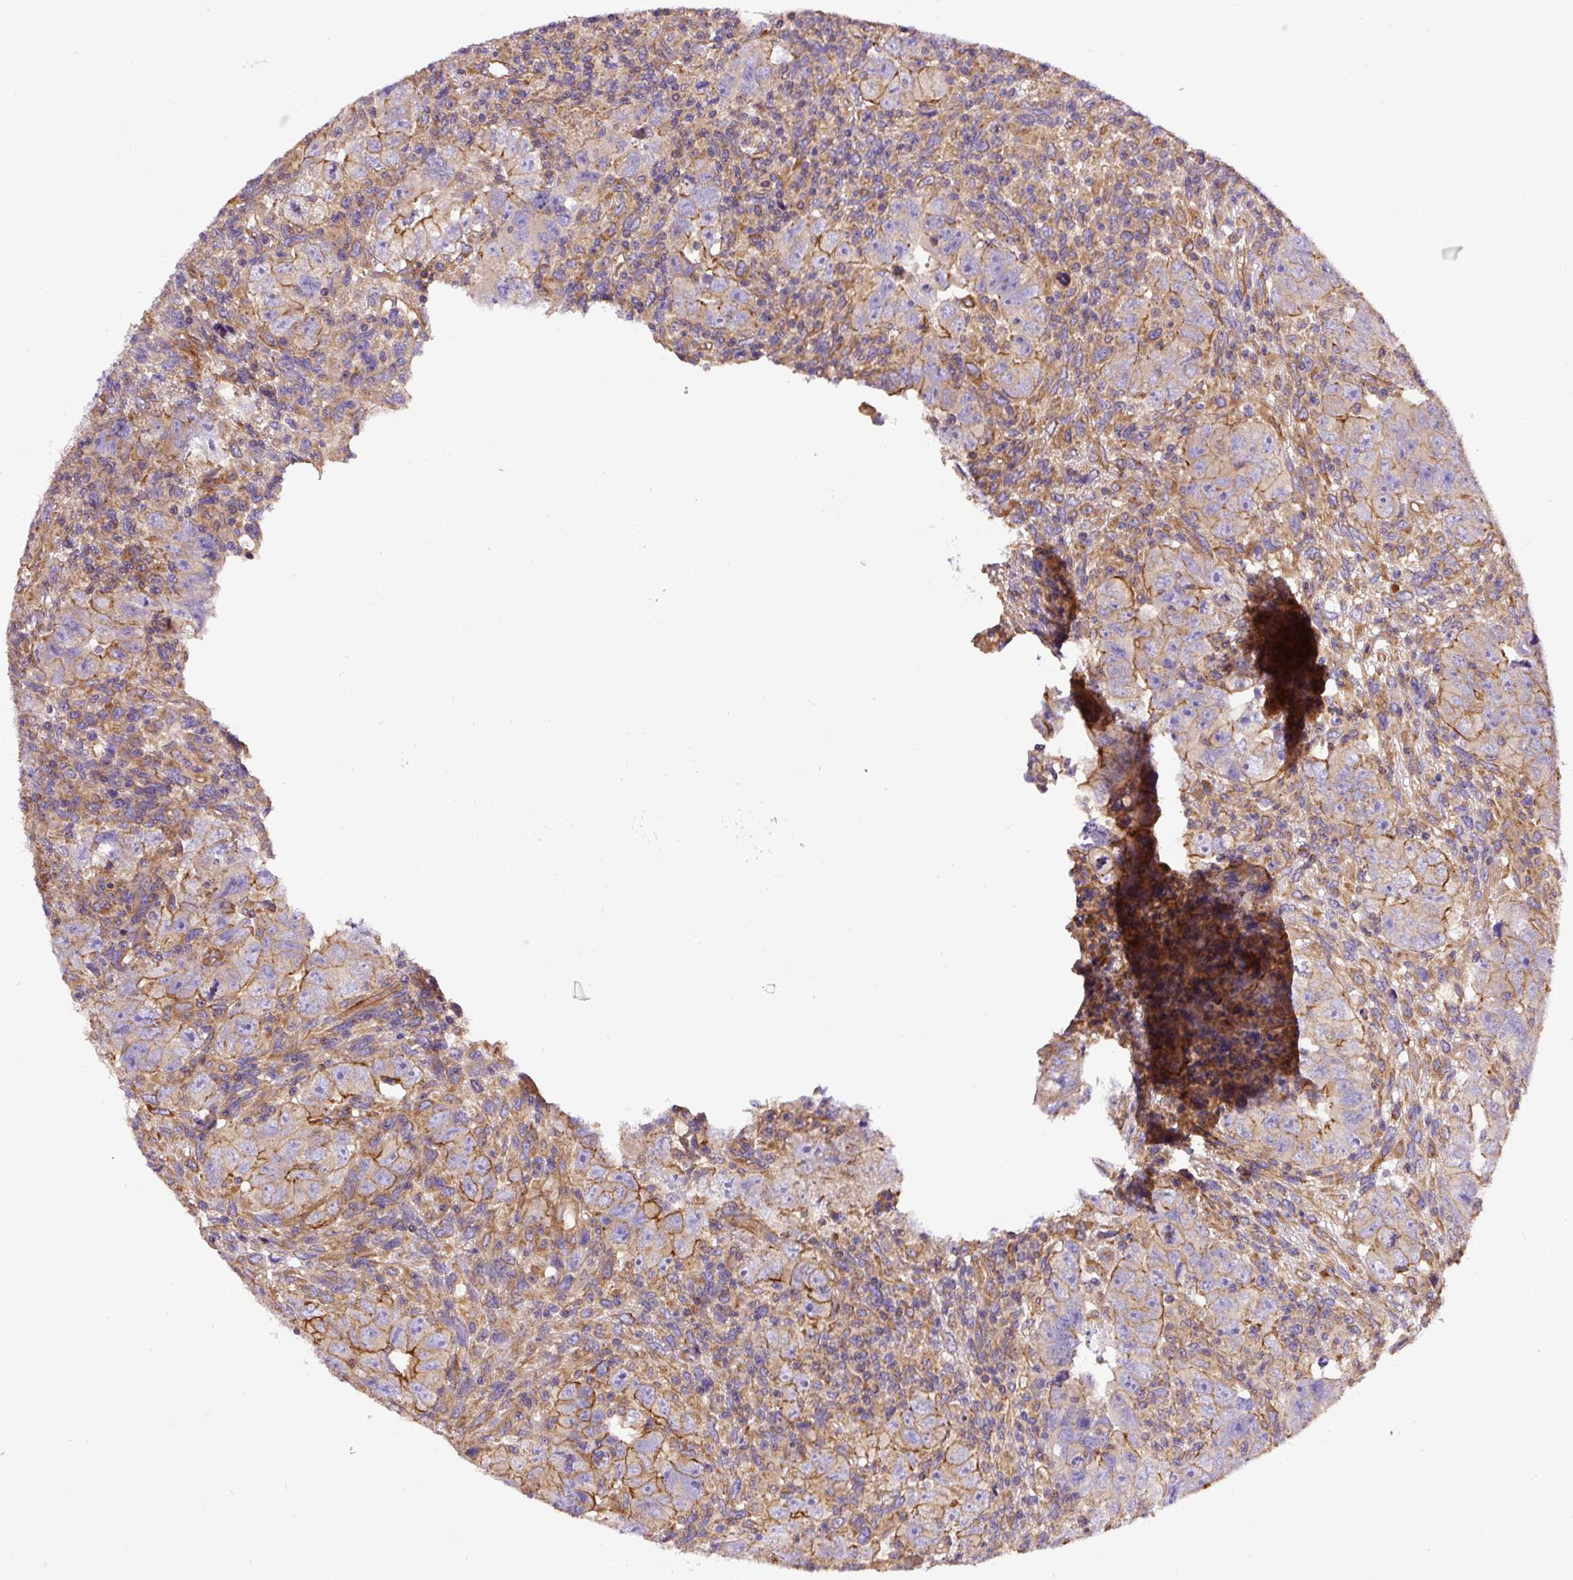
{"staining": {"intensity": "moderate", "quantity": "<25%", "location": "cytoplasmic/membranous"}, "tissue": "testis cancer", "cell_type": "Tumor cells", "image_type": "cancer", "snomed": [{"axis": "morphology", "description": "Carcinoma, Embryonal, NOS"}, {"axis": "topography", "description": "Testis"}], "caption": "DAB immunohistochemical staining of human testis cancer shows moderate cytoplasmic/membranous protein staining in approximately <25% of tumor cells. (DAB (3,3'-diaminobenzidine) IHC with brightfield microscopy, high magnification).", "gene": "DCTN1", "patient": {"sex": "male", "age": 24}}